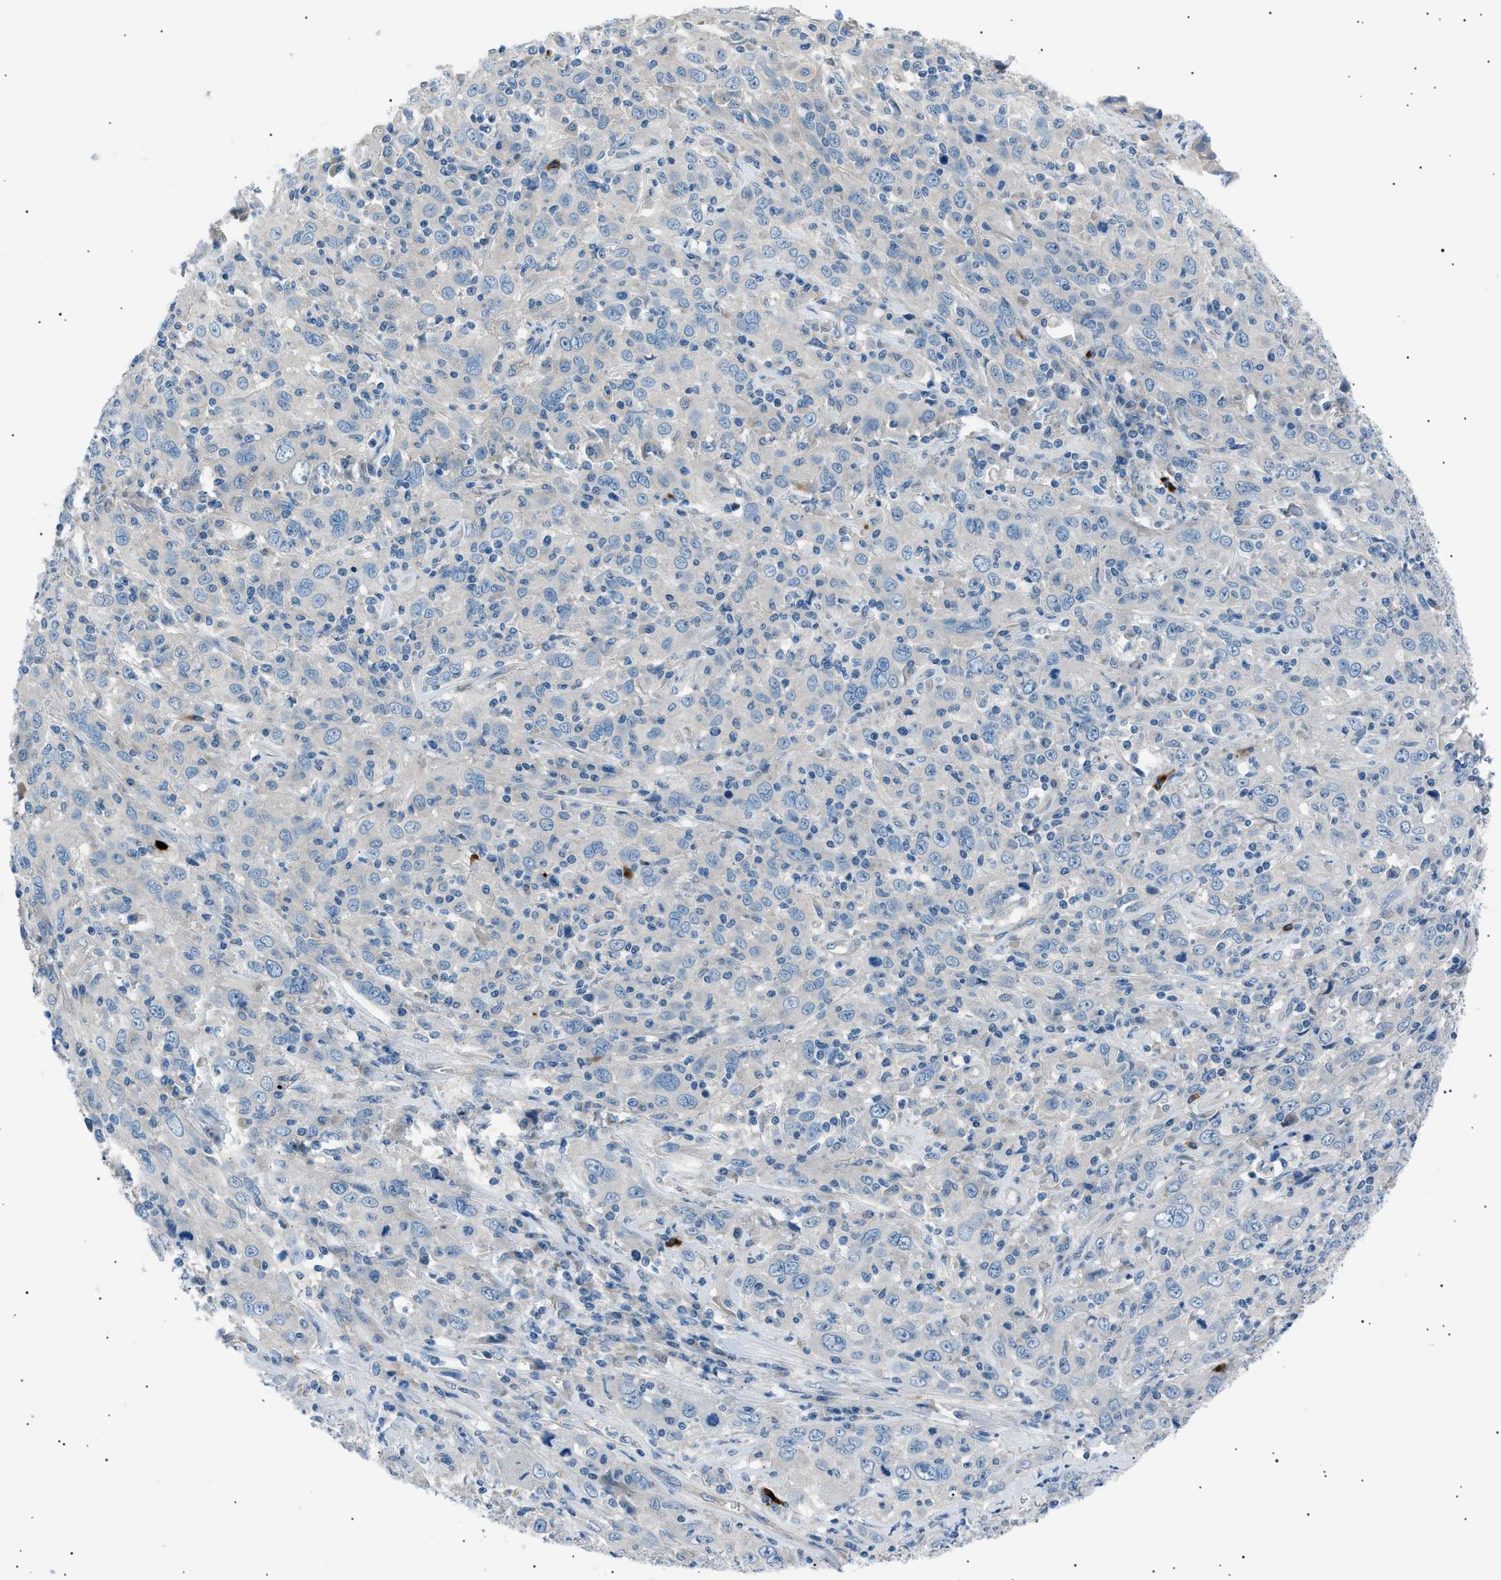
{"staining": {"intensity": "negative", "quantity": "none", "location": "none"}, "tissue": "cervical cancer", "cell_type": "Tumor cells", "image_type": "cancer", "snomed": [{"axis": "morphology", "description": "Squamous cell carcinoma, NOS"}, {"axis": "topography", "description": "Cervix"}], "caption": "Cervical cancer (squamous cell carcinoma) was stained to show a protein in brown. There is no significant staining in tumor cells.", "gene": "LRRC37B", "patient": {"sex": "female", "age": 46}}